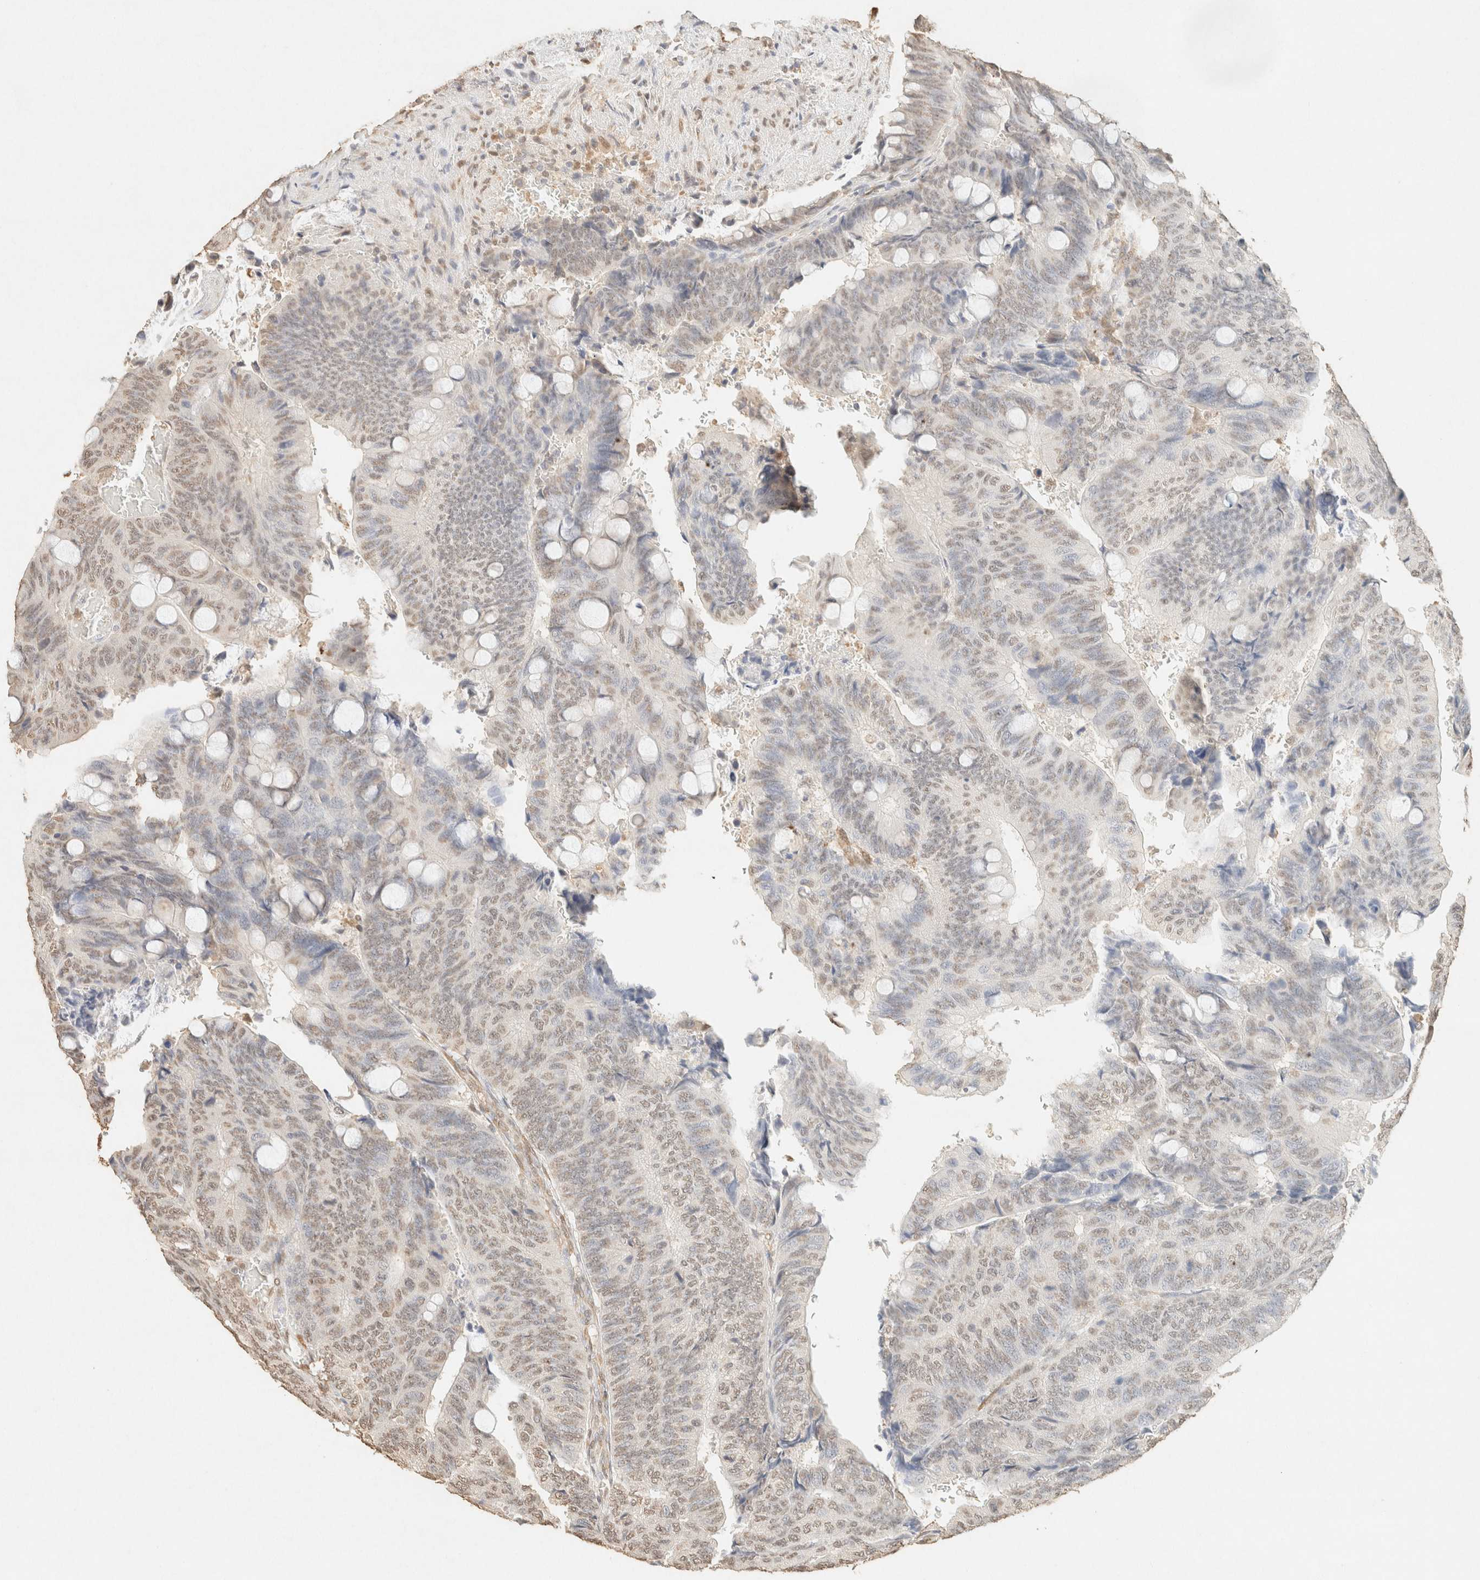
{"staining": {"intensity": "weak", "quantity": ">75%", "location": "nuclear"}, "tissue": "colorectal cancer", "cell_type": "Tumor cells", "image_type": "cancer", "snomed": [{"axis": "morphology", "description": "Normal tissue, NOS"}, {"axis": "morphology", "description": "Adenocarcinoma, NOS"}, {"axis": "topography", "description": "Rectum"}, {"axis": "topography", "description": "Peripheral nerve tissue"}], "caption": "Immunohistochemistry of human colorectal cancer (adenocarcinoma) displays low levels of weak nuclear positivity in approximately >75% of tumor cells.", "gene": "S100A13", "patient": {"sex": "male", "age": 92}}